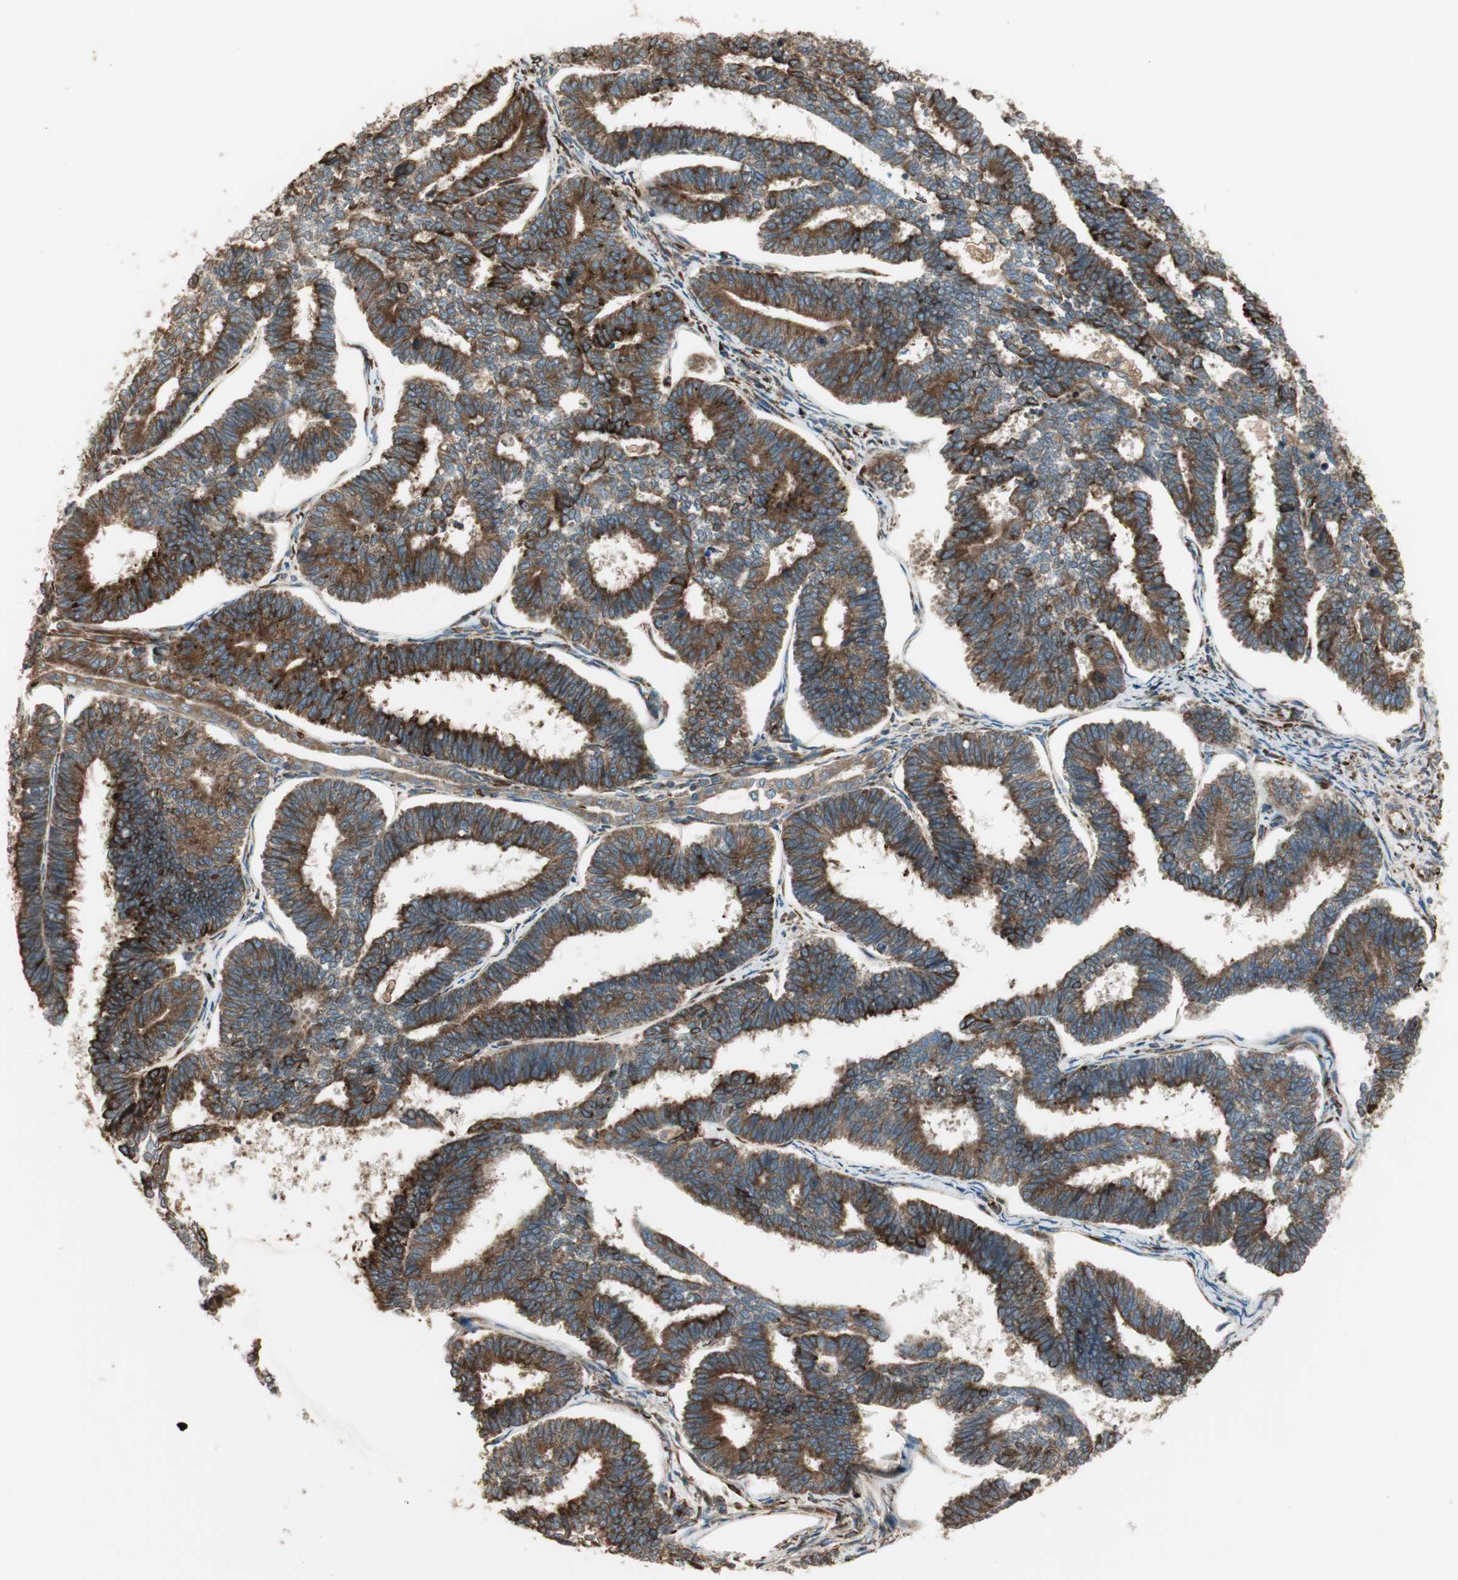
{"staining": {"intensity": "strong", "quantity": ">75%", "location": "cytoplasmic/membranous"}, "tissue": "endometrial cancer", "cell_type": "Tumor cells", "image_type": "cancer", "snomed": [{"axis": "morphology", "description": "Adenocarcinoma, NOS"}, {"axis": "topography", "description": "Endometrium"}], "caption": "Endometrial cancer (adenocarcinoma) was stained to show a protein in brown. There is high levels of strong cytoplasmic/membranous expression in approximately >75% of tumor cells.", "gene": "PRKG1", "patient": {"sex": "female", "age": 70}}